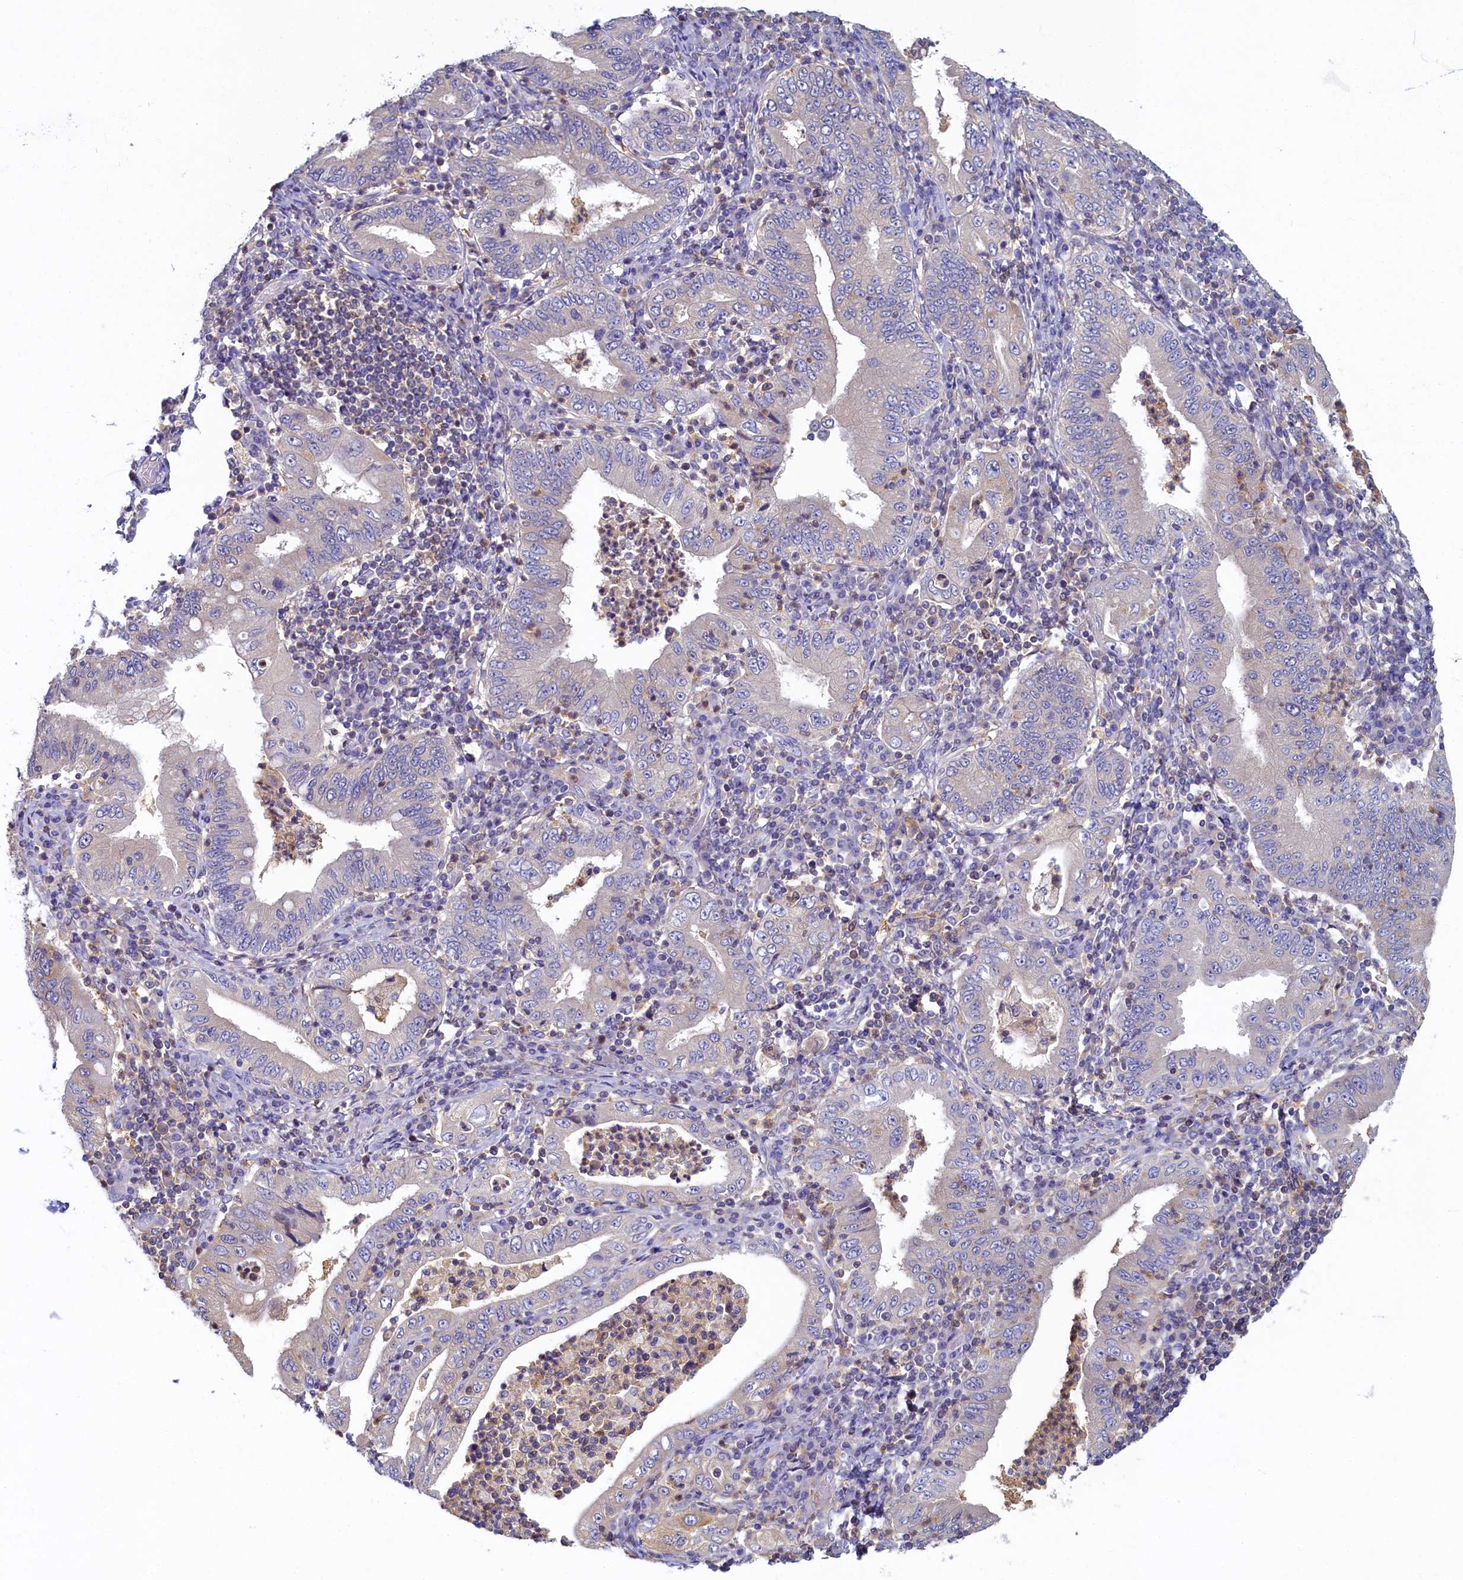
{"staining": {"intensity": "negative", "quantity": "none", "location": "none"}, "tissue": "stomach cancer", "cell_type": "Tumor cells", "image_type": "cancer", "snomed": [{"axis": "morphology", "description": "Normal tissue, NOS"}, {"axis": "morphology", "description": "Adenocarcinoma, NOS"}, {"axis": "topography", "description": "Esophagus"}, {"axis": "topography", "description": "Stomach, upper"}, {"axis": "topography", "description": "Peripheral nerve tissue"}], "caption": "This micrograph is of stomach cancer (adenocarcinoma) stained with IHC to label a protein in brown with the nuclei are counter-stained blue. There is no staining in tumor cells. (DAB (3,3'-diaminobenzidine) immunohistochemistry, high magnification).", "gene": "TIMM8B", "patient": {"sex": "male", "age": 62}}